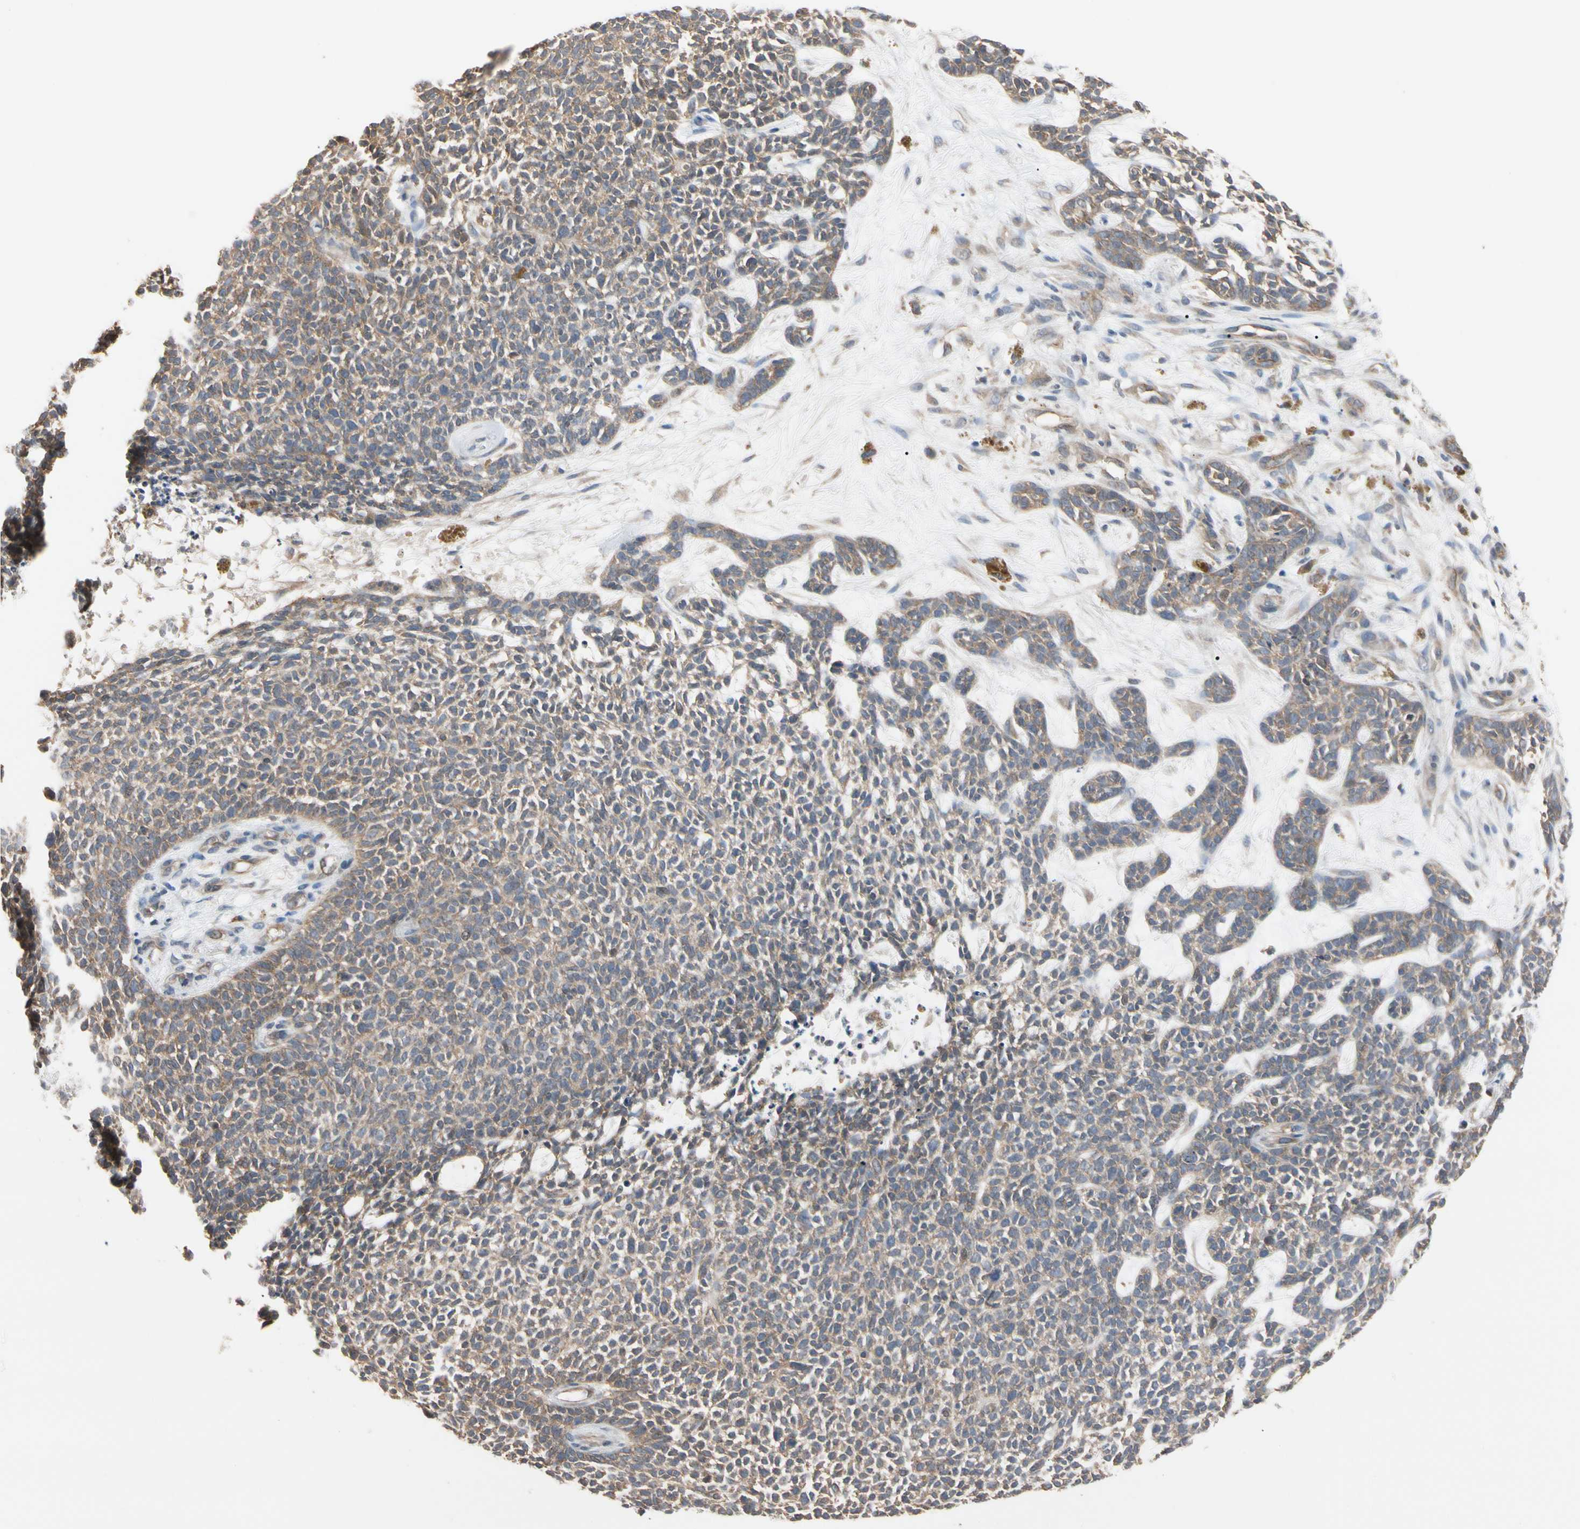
{"staining": {"intensity": "moderate", "quantity": ">75%", "location": "cytoplasmic/membranous"}, "tissue": "skin cancer", "cell_type": "Tumor cells", "image_type": "cancer", "snomed": [{"axis": "morphology", "description": "Basal cell carcinoma"}, {"axis": "topography", "description": "Skin"}], "caption": "Moderate cytoplasmic/membranous protein positivity is seen in approximately >75% of tumor cells in skin cancer.", "gene": "DPP8", "patient": {"sex": "female", "age": 84}}